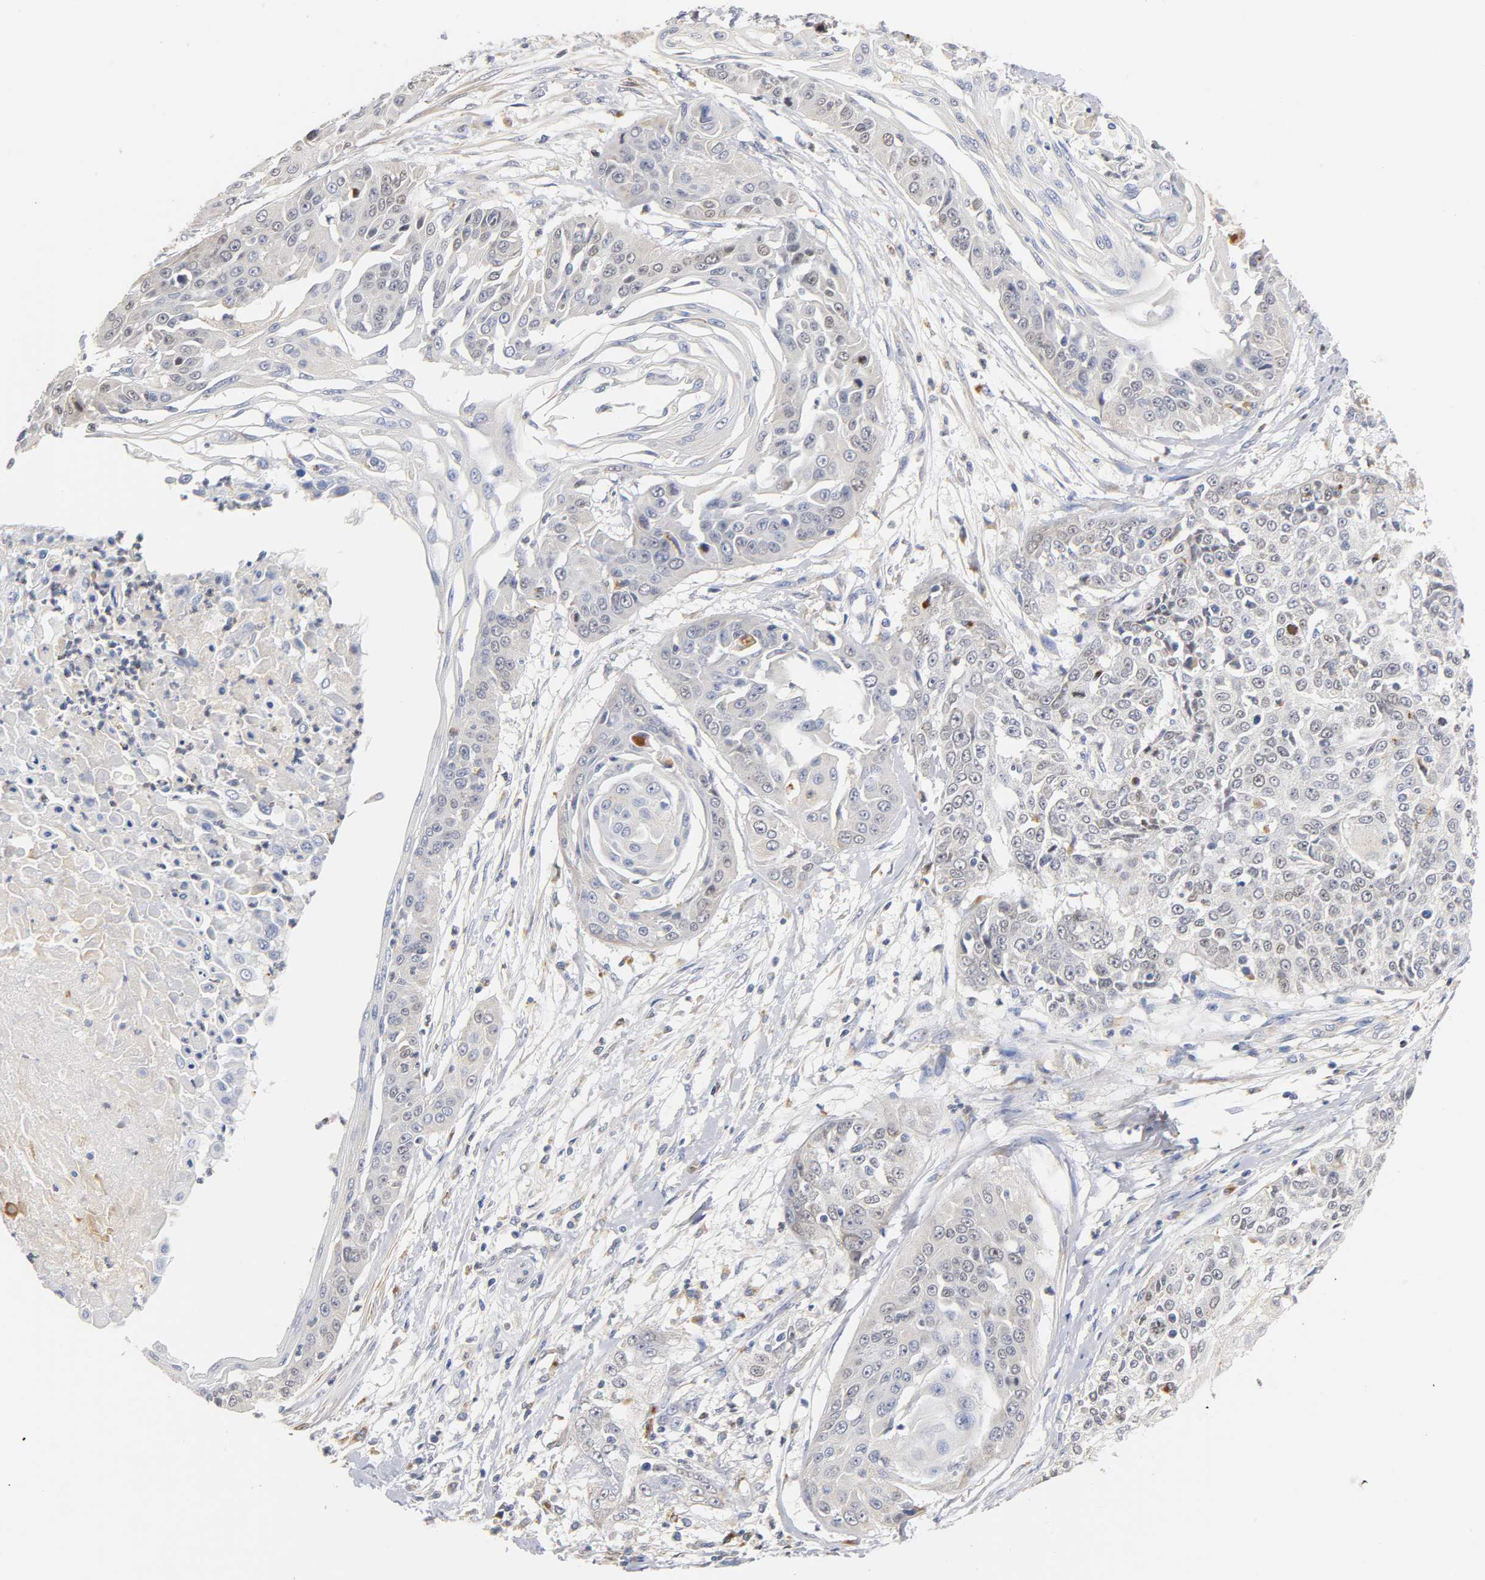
{"staining": {"intensity": "weak", "quantity": "<25%", "location": "cytoplasmic/membranous"}, "tissue": "cervical cancer", "cell_type": "Tumor cells", "image_type": "cancer", "snomed": [{"axis": "morphology", "description": "Squamous cell carcinoma, NOS"}, {"axis": "topography", "description": "Cervix"}], "caption": "A micrograph of human cervical cancer (squamous cell carcinoma) is negative for staining in tumor cells.", "gene": "SEMA5A", "patient": {"sex": "female", "age": 64}}